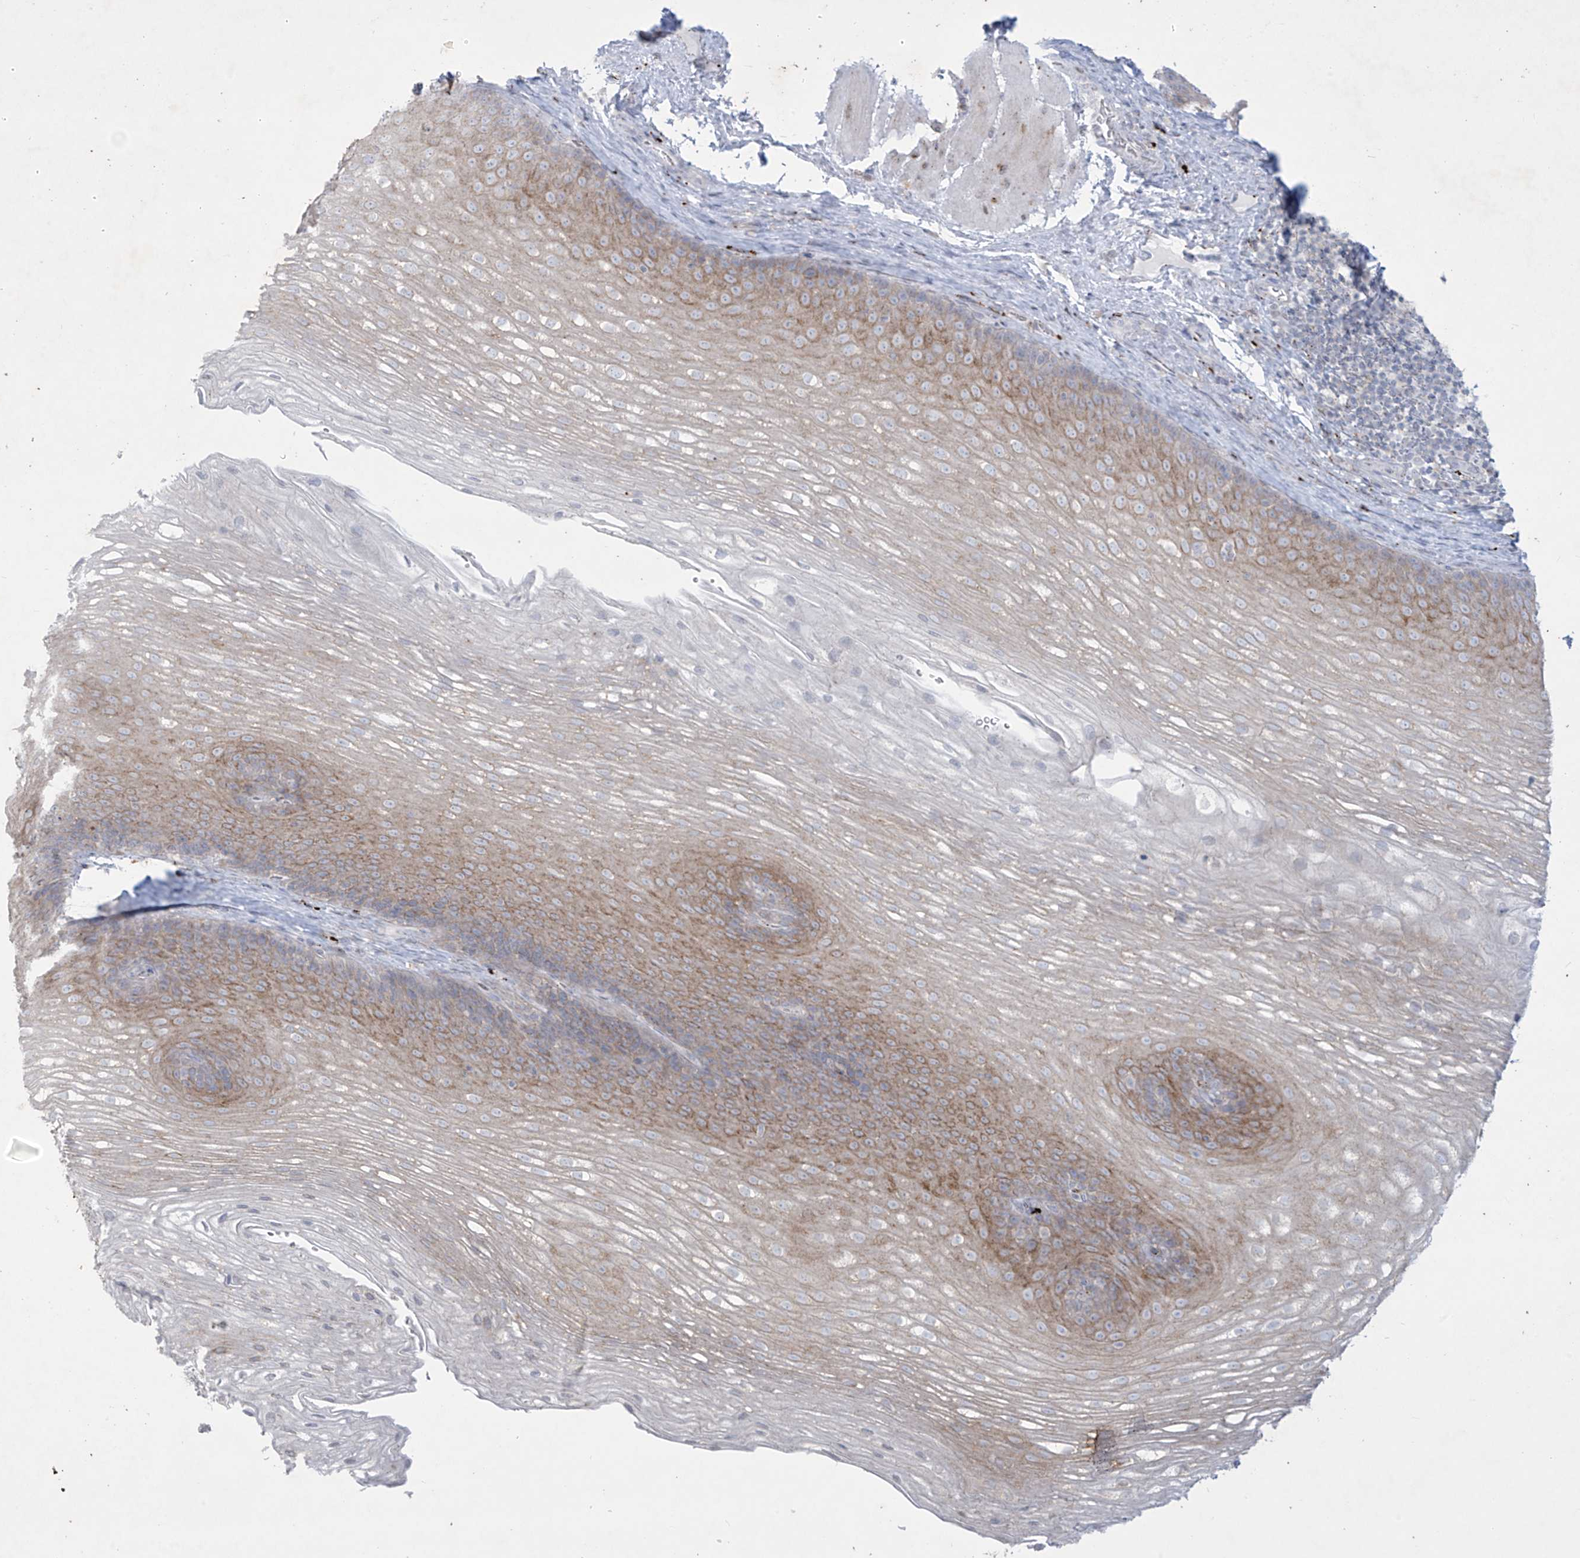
{"staining": {"intensity": "moderate", "quantity": "<25%", "location": "cytoplasmic/membranous"}, "tissue": "esophagus", "cell_type": "Squamous epithelial cells", "image_type": "normal", "snomed": [{"axis": "morphology", "description": "Normal tissue, NOS"}, {"axis": "topography", "description": "Esophagus"}], "caption": "A high-resolution photomicrograph shows IHC staining of benign esophagus, which displays moderate cytoplasmic/membranous staining in about <25% of squamous epithelial cells.", "gene": "GPR137C", "patient": {"sex": "female", "age": 66}}